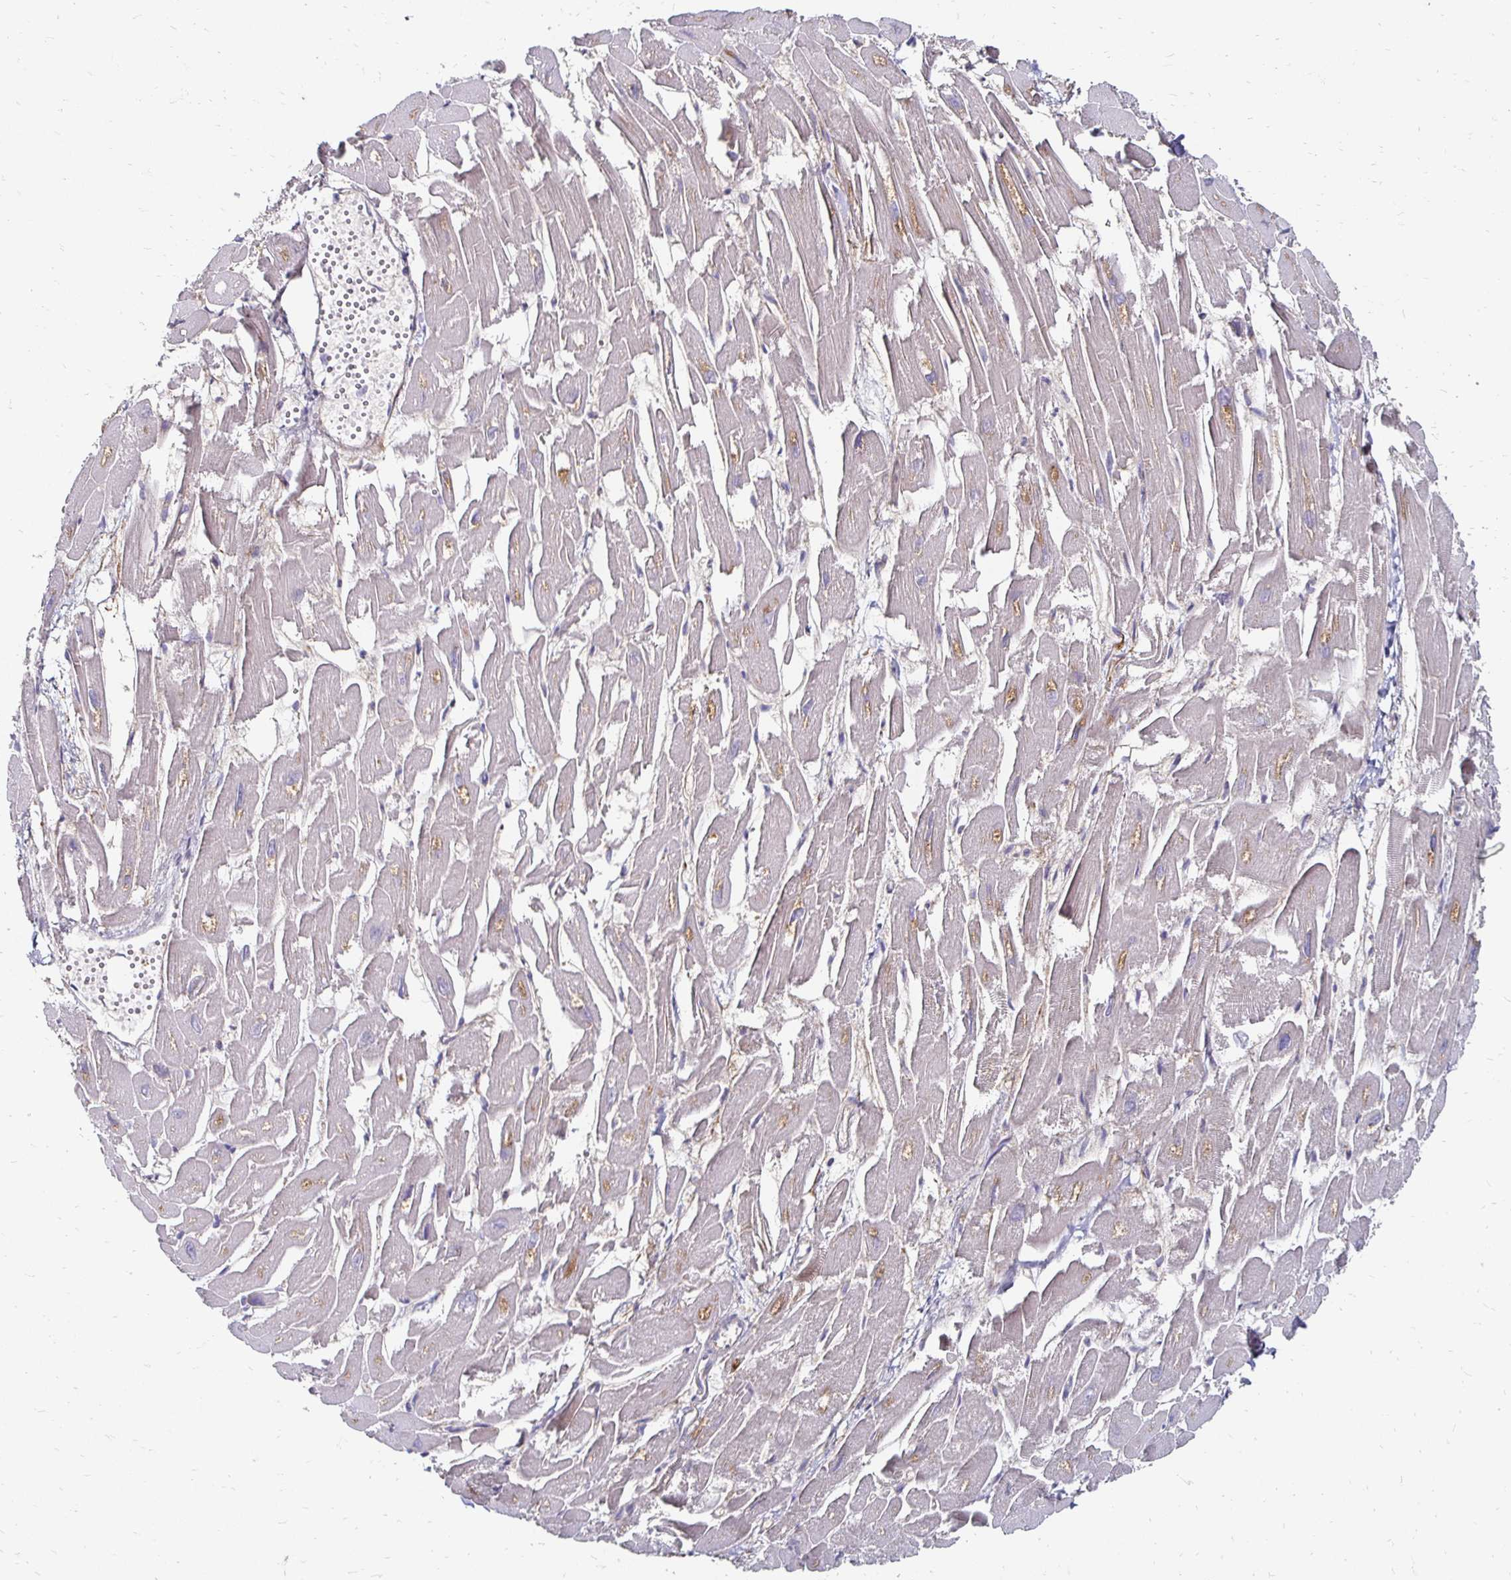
{"staining": {"intensity": "weak", "quantity": "25%-75%", "location": "cytoplasmic/membranous"}, "tissue": "heart muscle", "cell_type": "Cardiomyocytes", "image_type": "normal", "snomed": [{"axis": "morphology", "description": "Normal tissue, NOS"}, {"axis": "topography", "description": "Heart"}], "caption": "Protein staining of unremarkable heart muscle exhibits weak cytoplasmic/membranous positivity in about 25%-75% of cardiomyocytes.", "gene": "NCSTN", "patient": {"sex": "male", "age": 54}}